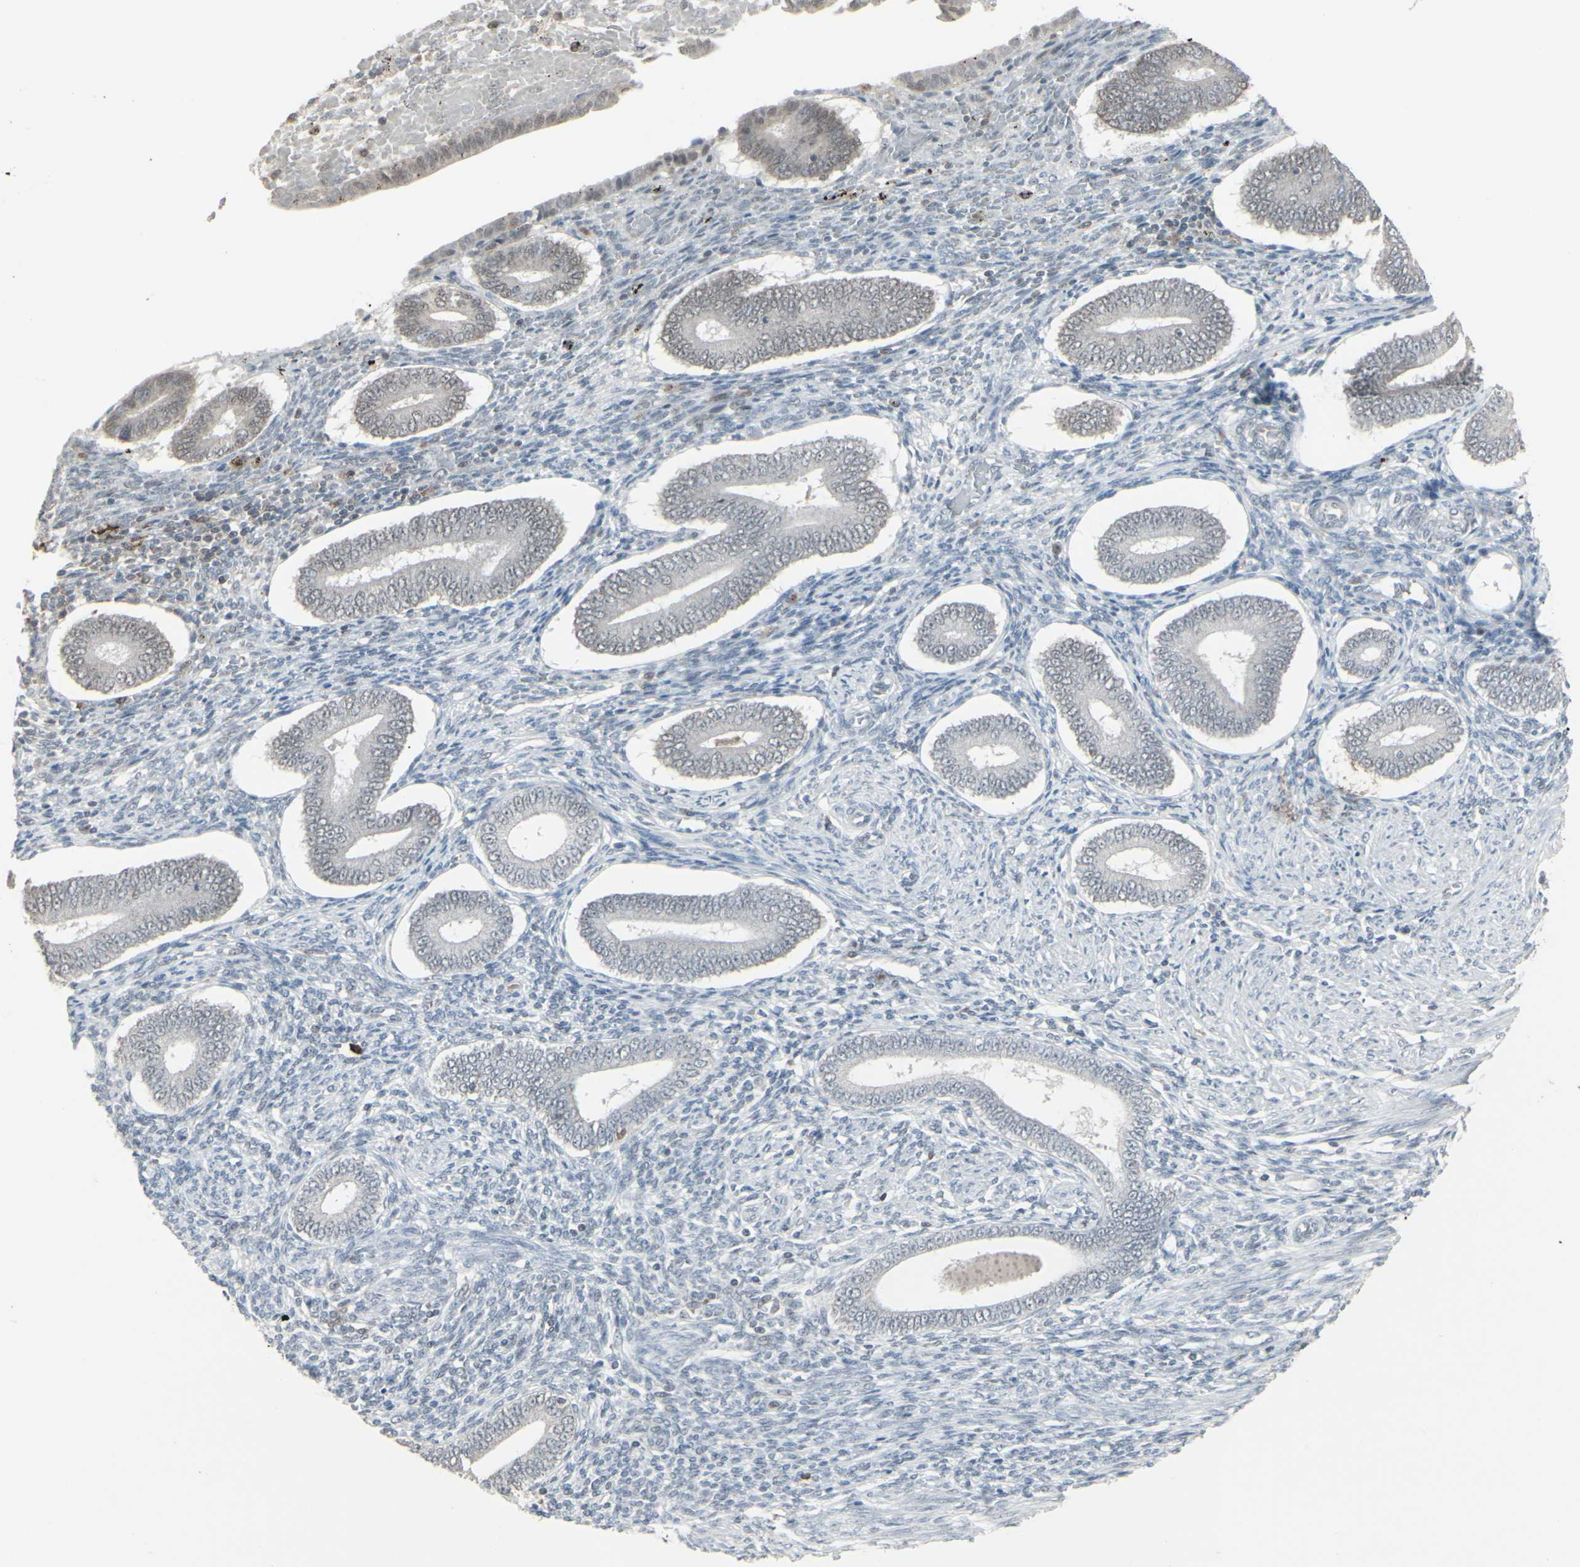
{"staining": {"intensity": "negative", "quantity": "none", "location": "none"}, "tissue": "endometrium", "cell_type": "Cells in endometrial stroma", "image_type": "normal", "snomed": [{"axis": "morphology", "description": "Normal tissue, NOS"}, {"axis": "topography", "description": "Endometrium"}], "caption": "This image is of normal endometrium stained with immunohistochemistry to label a protein in brown with the nuclei are counter-stained blue. There is no staining in cells in endometrial stroma. The staining was performed using DAB to visualize the protein expression in brown, while the nuclei were stained in blue with hematoxylin (Magnification: 20x).", "gene": "SAMSN1", "patient": {"sex": "female", "age": 42}}